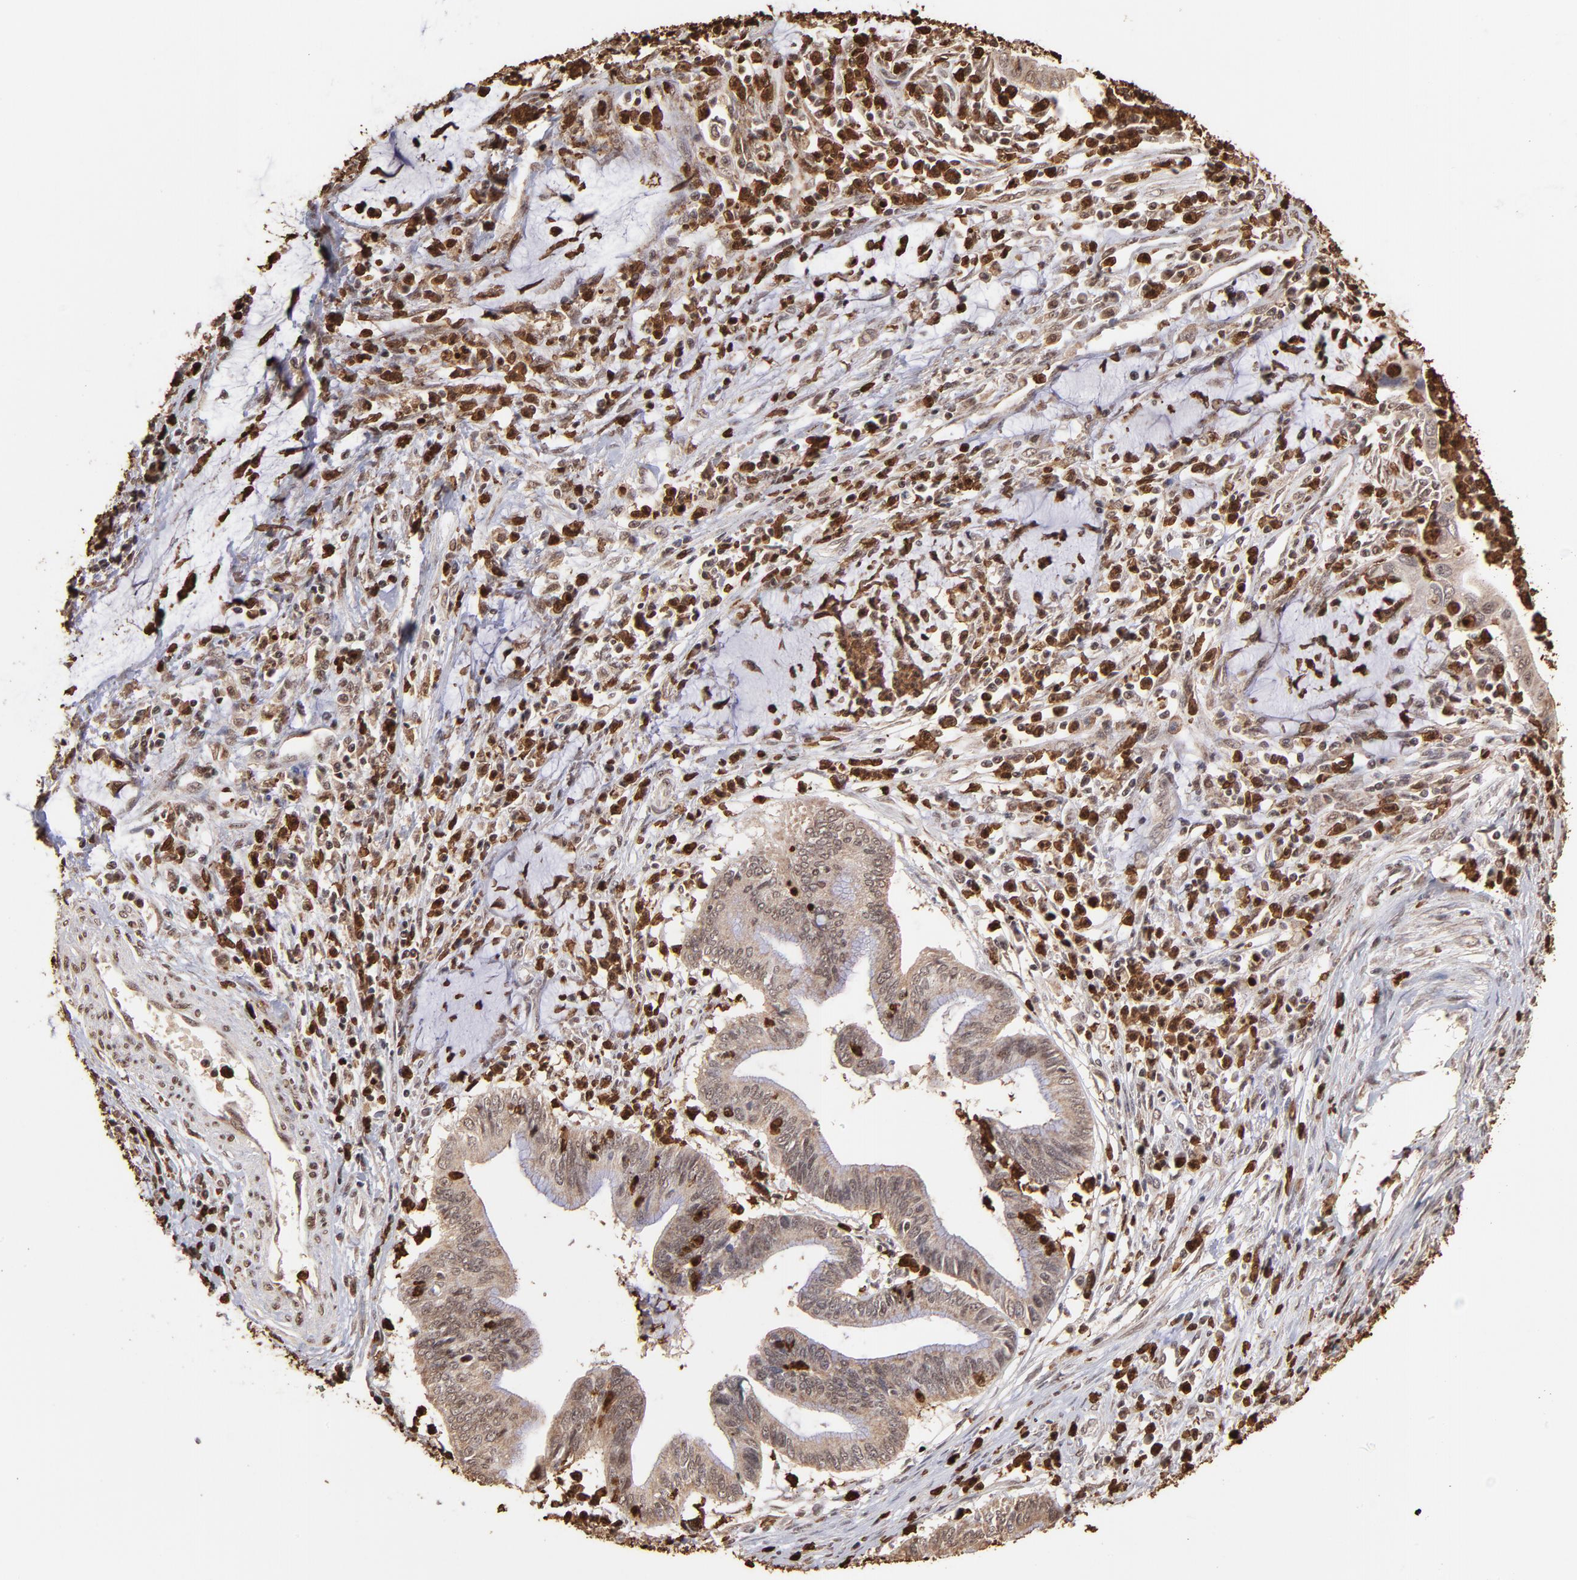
{"staining": {"intensity": "moderate", "quantity": ">75%", "location": "cytoplasmic/membranous"}, "tissue": "cervical cancer", "cell_type": "Tumor cells", "image_type": "cancer", "snomed": [{"axis": "morphology", "description": "Adenocarcinoma, NOS"}, {"axis": "topography", "description": "Cervix"}], "caption": "DAB (3,3'-diaminobenzidine) immunohistochemical staining of cervical cancer (adenocarcinoma) reveals moderate cytoplasmic/membranous protein positivity in approximately >75% of tumor cells.", "gene": "ZFX", "patient": {"sex": "female", "age": 36}}